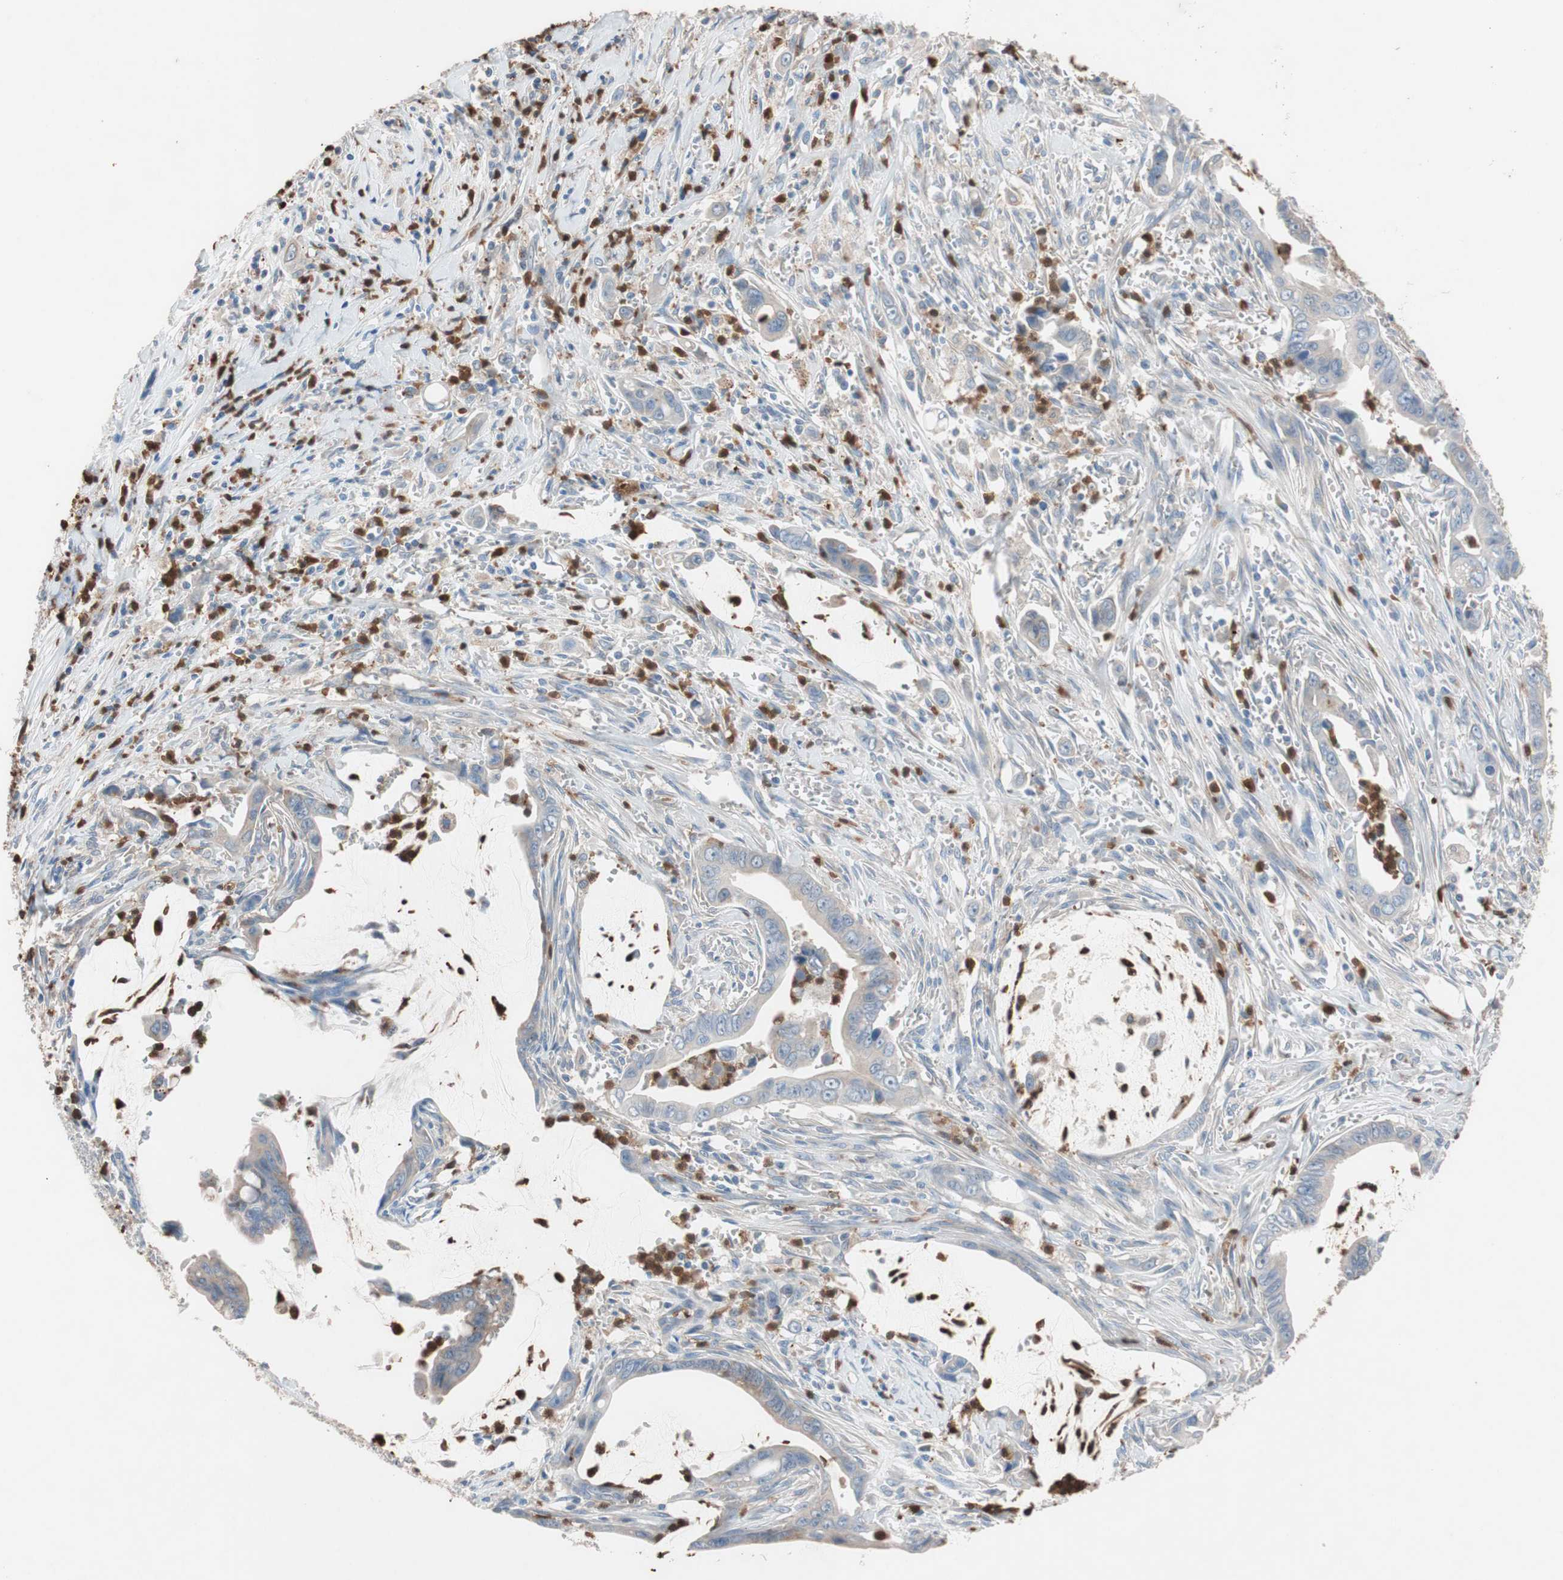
{"staining": {"intensity": "weak", "quantity": "25%-75%", "location": "cytoplasmic/membranous"}, "tissue": "pancreatic cancer", "cell_type": "Tumor cells", "image_type": "cancer", "snomed": [{"axis": "morphology", "description": "Adenocarcinoma, NOS"}, {"axis": "topography", "description": "Pancreas"}], "caption": "Weak cytoplasmic/membranous positivity is seen in about 25%-75% of tumor cells in pancreatic adenocarcinoma. Immunohistochemistry (ihc) stains the protein of interest in brown and the nuclei are stained blue.", "gene": "CLEC4D", "patient": {"sex": "male", "age": 59}}